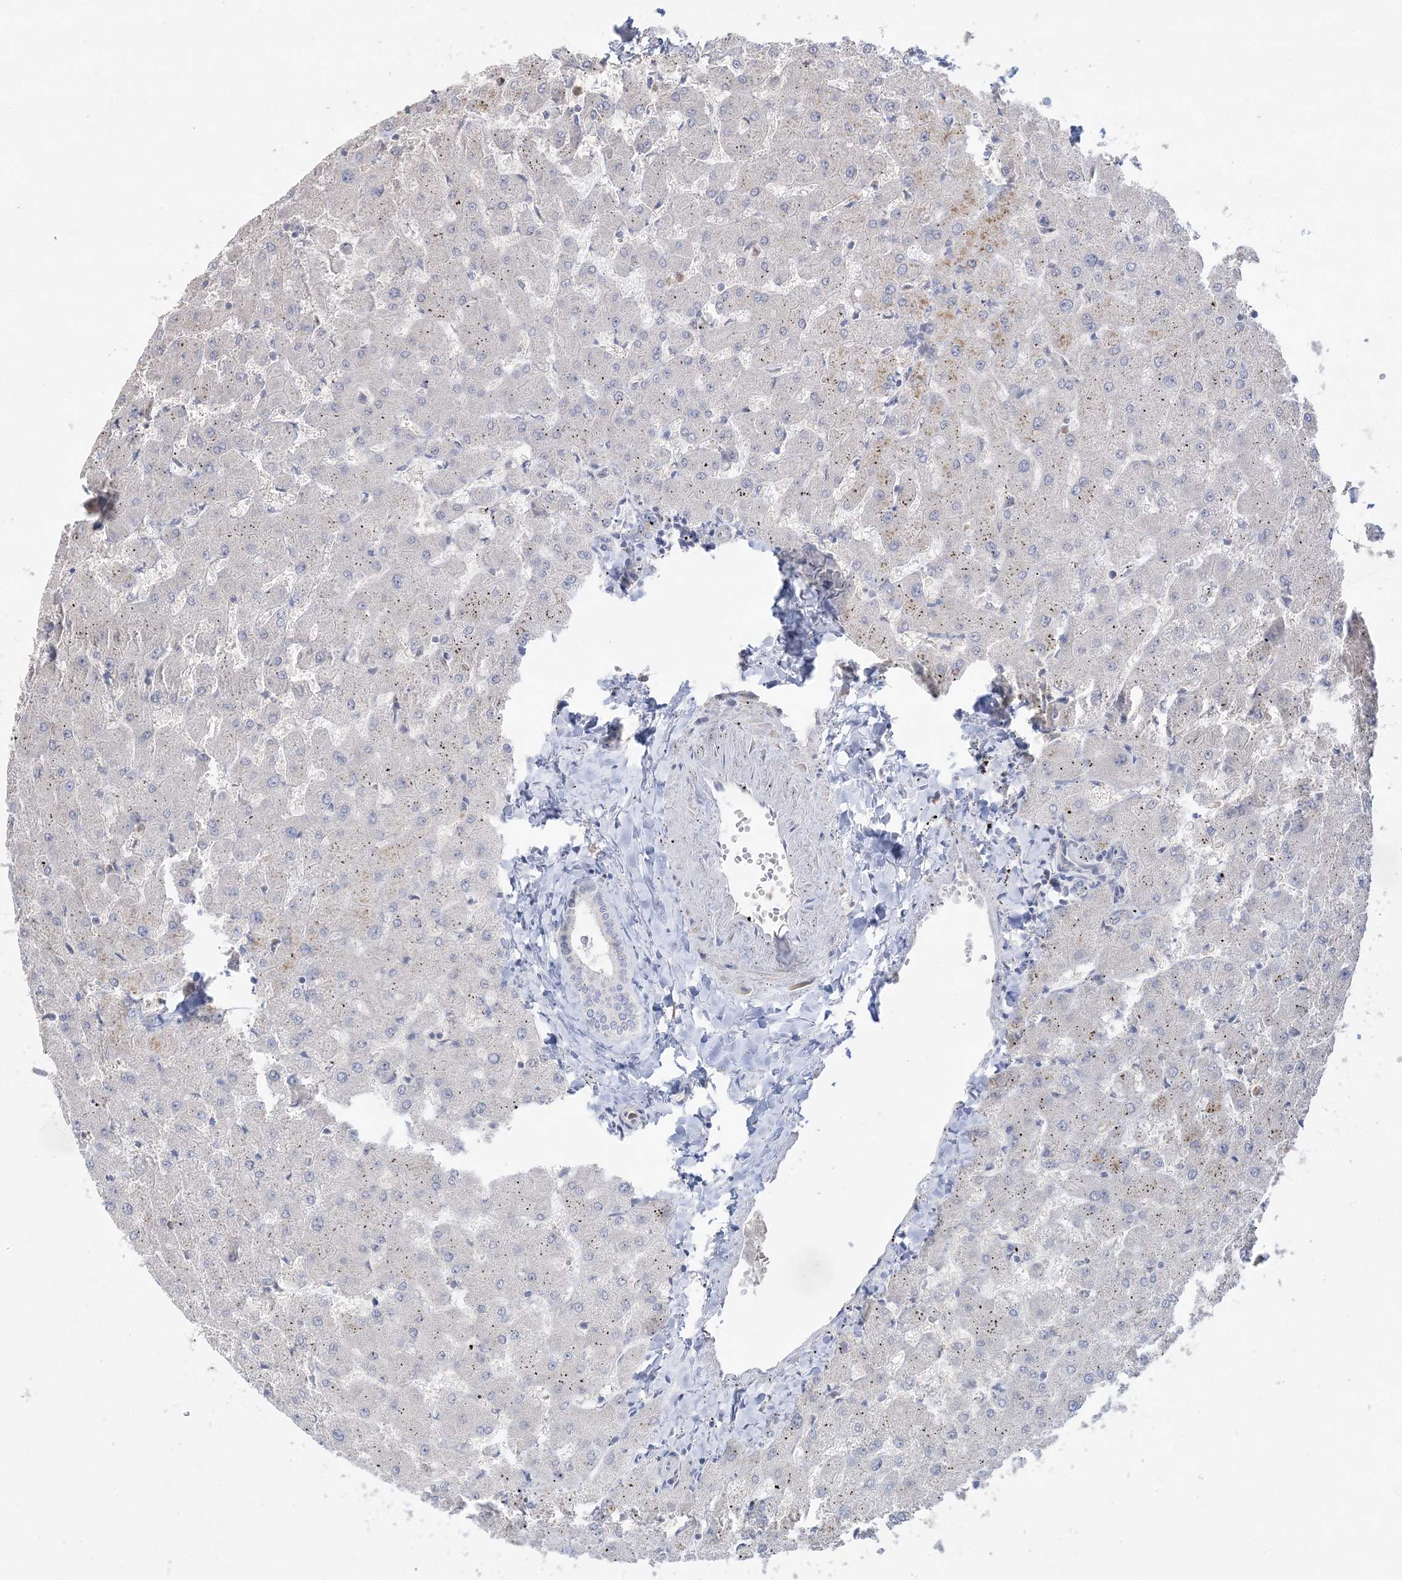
{"staining": {"intensity": "negative", "quantity": "none", "location": "none"}, "tissue": "liver", "cell_type": "Cholangiocytes", "image_type": "normal", "snomed": [{"axis": "morphology", "description": "Normal tissue, NOS"}, {"axis": "topography", "description": "Liver"}], "caption": "Immunohistochemical staining of benign human liver demonstrates no significant expression in cholangiocytes.", "gene": "SH3BP4", "patient": {"sex": "female", "age": 63}}